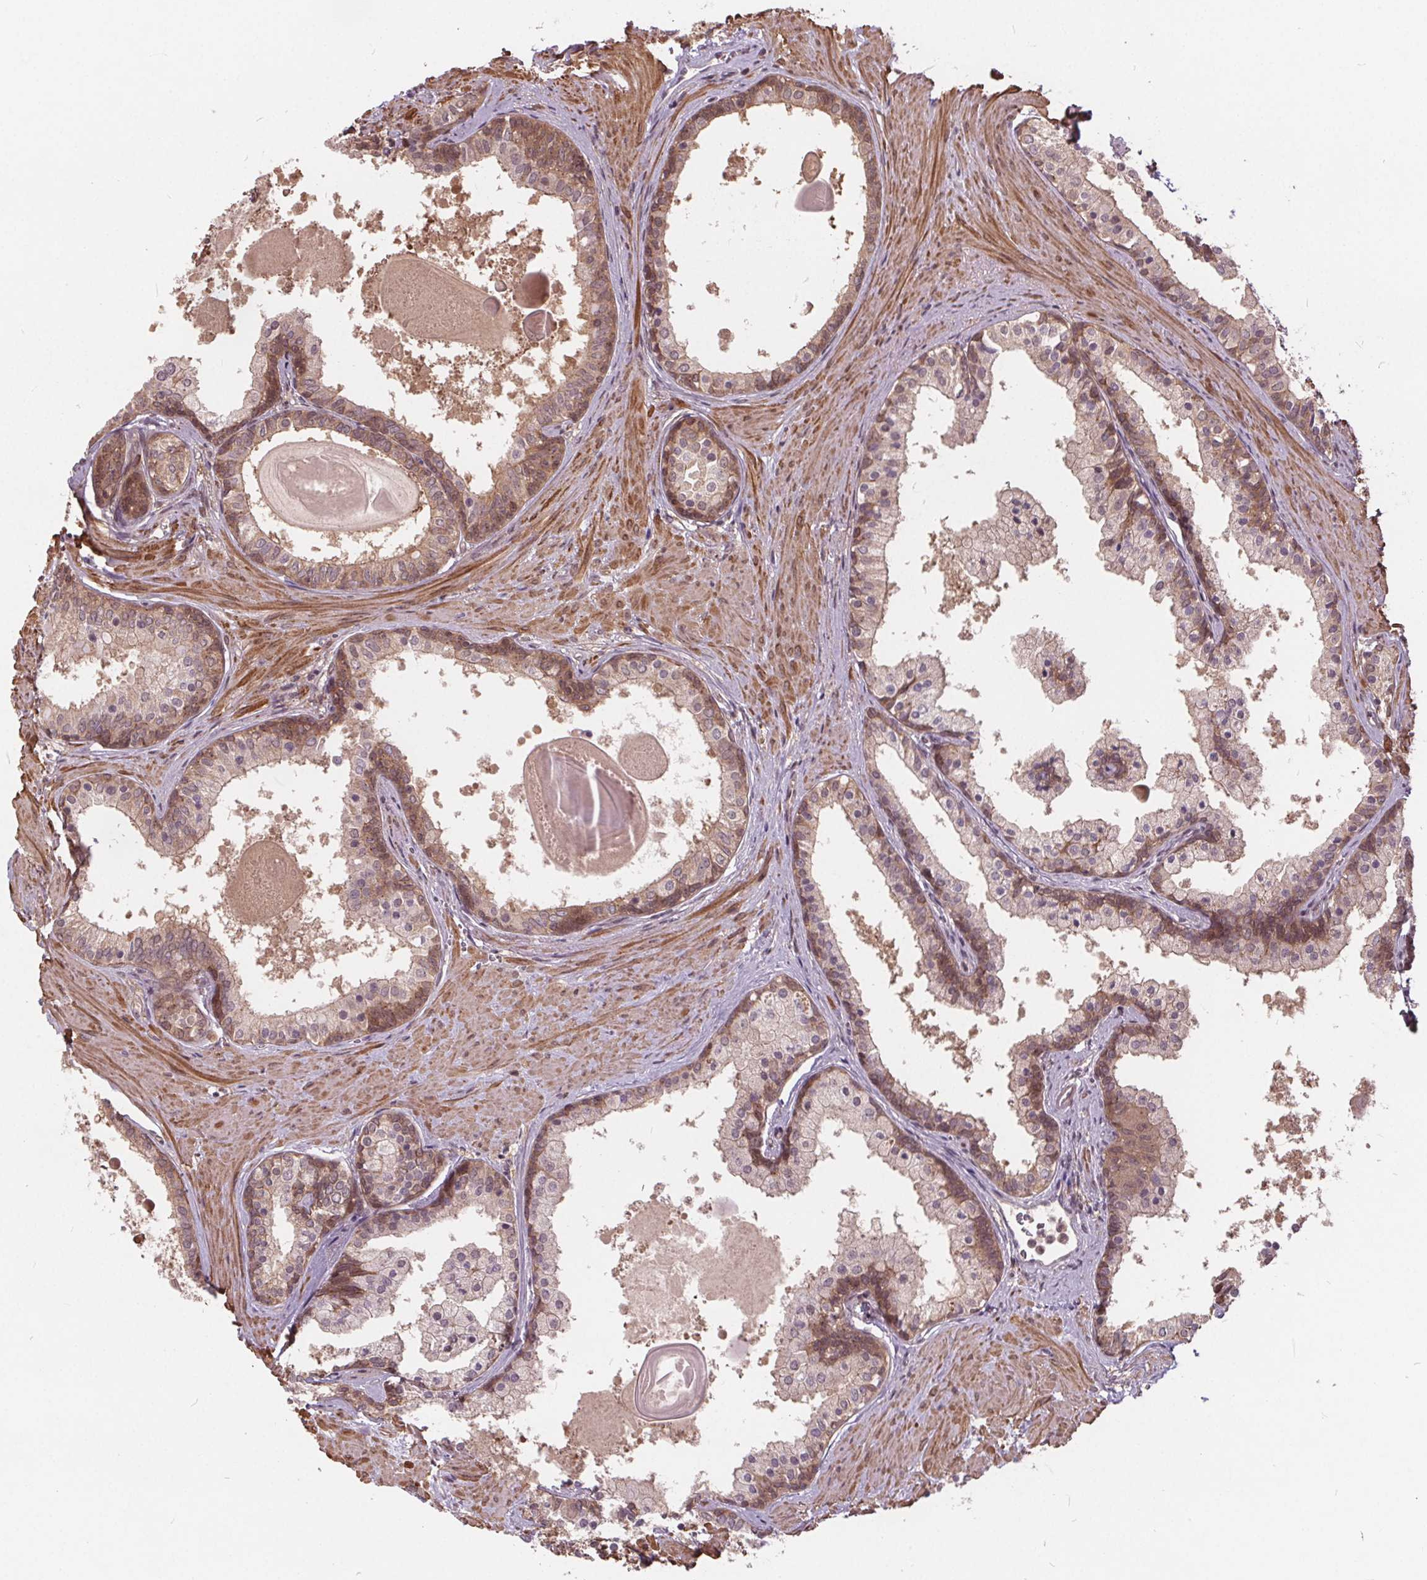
{"staining": {"intensity": "moderate", "quantity": "25%-75%", "location": "cytoplasmic/membranous,nuclear"}, "tissue": "prostate", "cell_type": "Glandular cells", "image_type": "normal", "snomed": [{"axis": "morphology", "description": "Normal tissue, NOS"}, {"axis": "topography", "description": "Prostate"}], "caption": "This is a photomicrograph of IHC staining of normal prostate, which shows moderate staining in the cytoplasmic/membranous,nuclear of glandular cells.", "gene": "HIF1AN", "patient": {"sex": "male", "age": 61}}